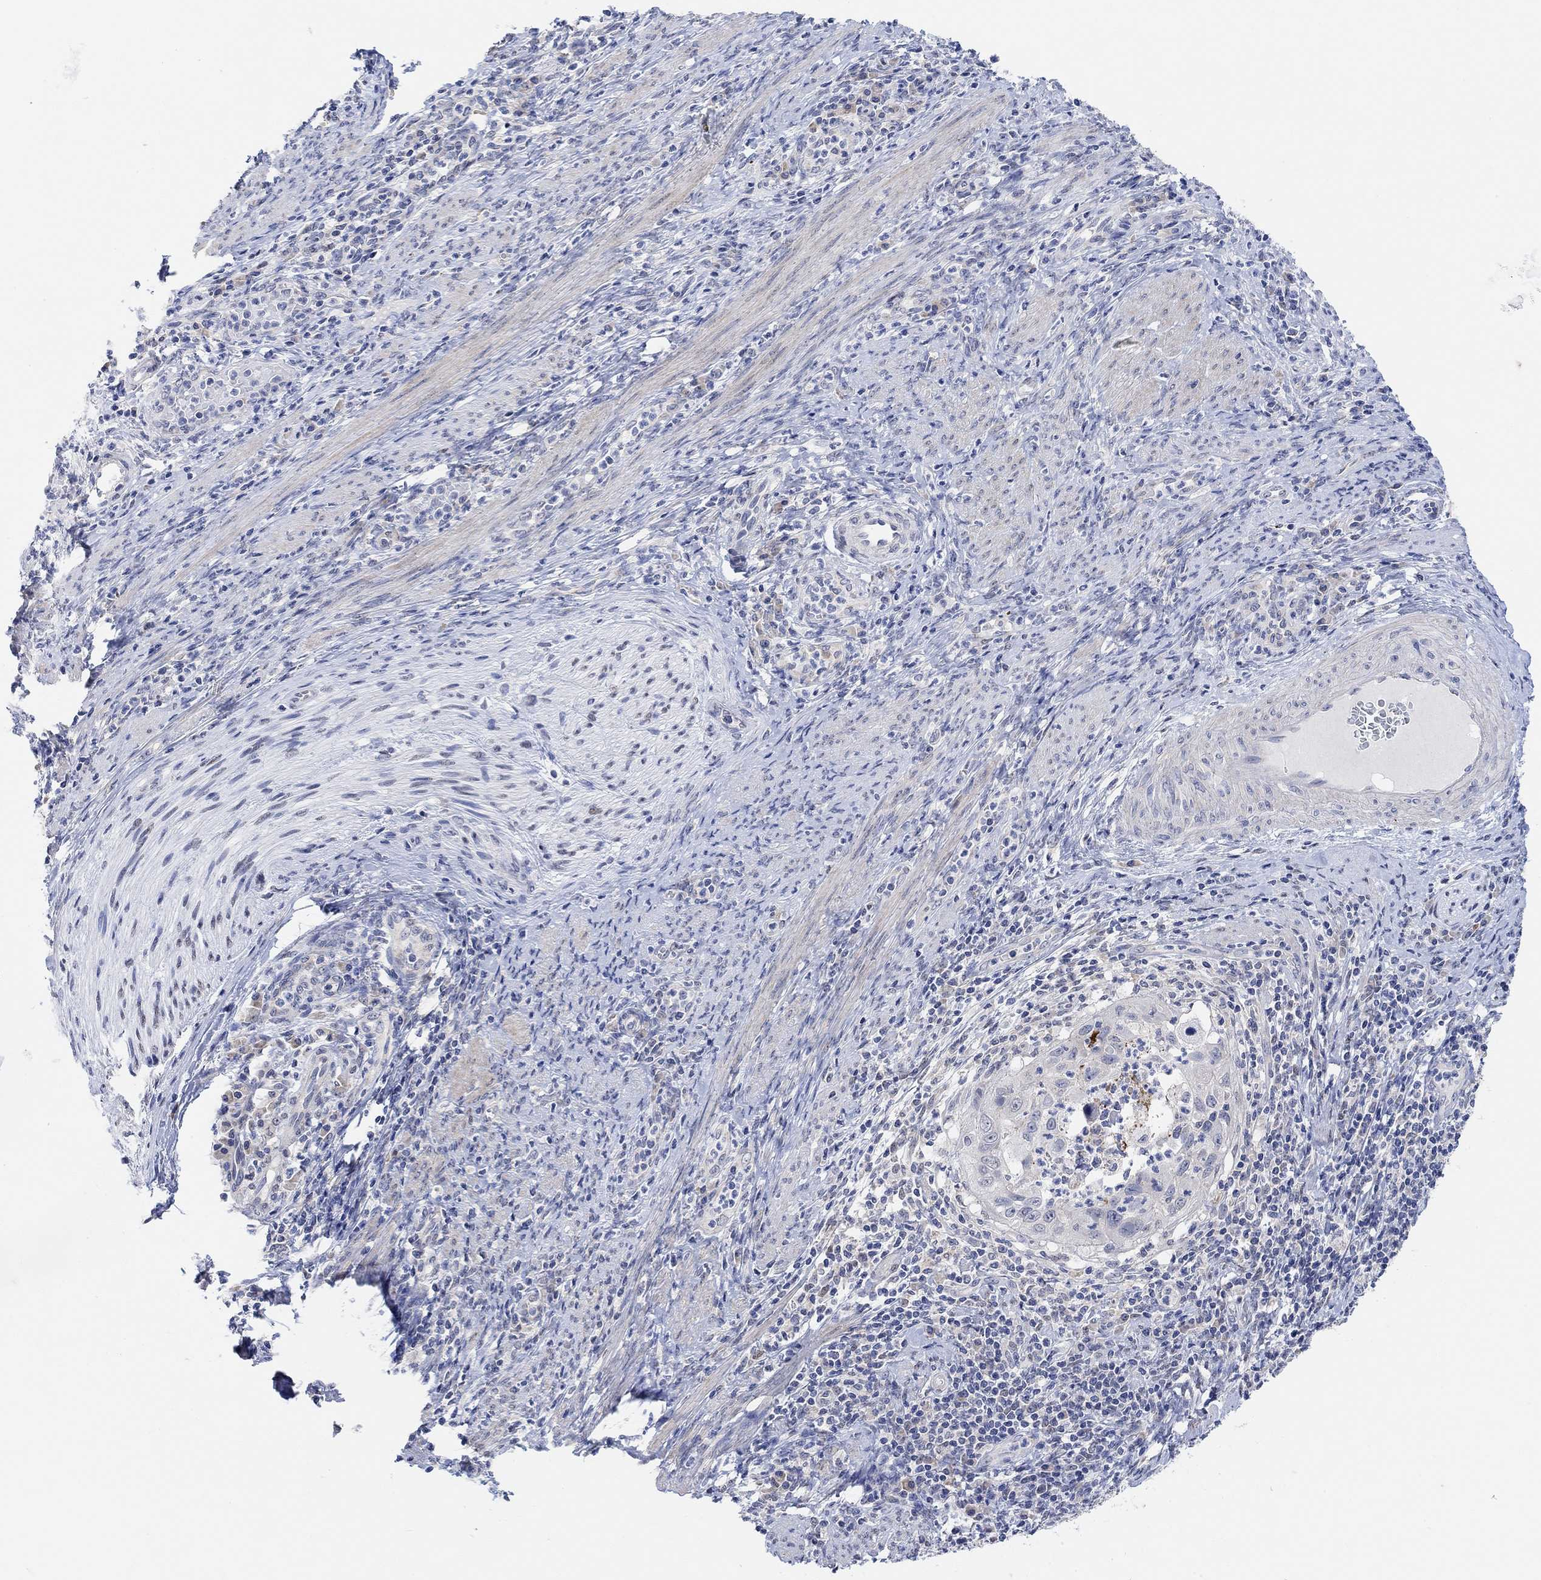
{"staining": {"intensity": "negative", "quantity": "none", "location": "none"}, "tissue": "cervical cancer", "cell_type": "Tumor cells", "image_type": "cancer", "snomed": [{"axis": "morphology", "description": "Squamous cell carcinoma, NOS"}, {"axis": "topography", "description": "Cervix"}], "caption": "The image displays no staining of tumor cells in cervical squamous cell carcinoma.", "gene": "RIMS1", "patient": {"sex": "female", "age": 26}}